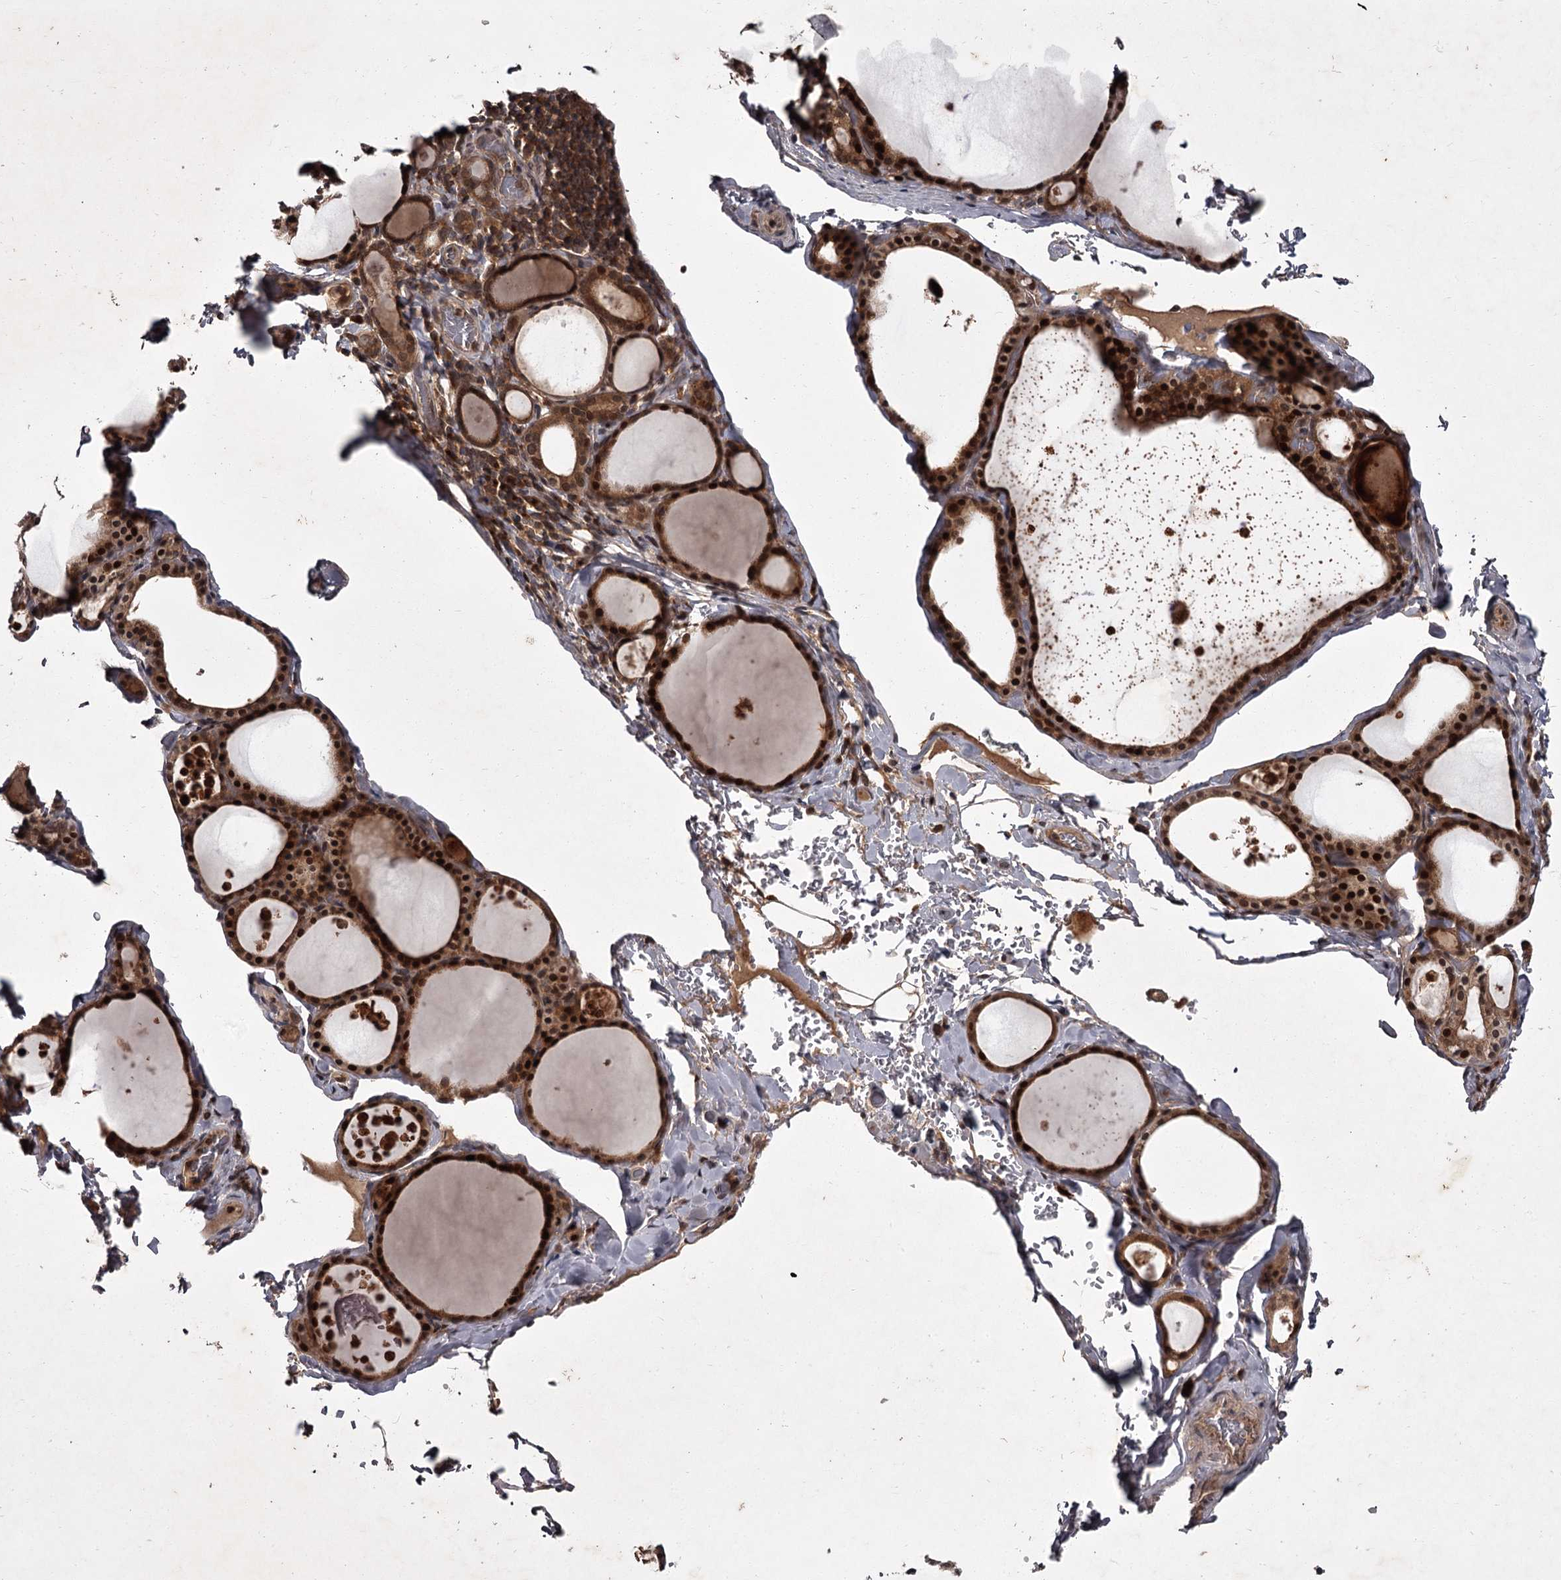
{"staining": {"intensity": "strong", "quantity": ">75%", "location": "cytoplasmic/membranous"}, "tissue": "thyroid gland", "cell_type": "Glandular cells", "image_type": "normal", "snomed": [{"axis": "morphology", "description": "Normal tissue, NOS"}, {"axis": "topography", "description": "Thyroid gland"}], "caption": "A photomicrograph of thyroid gland stained for a protein exhibits strong cytoplasmic/membranous brown staining in glandular cells.", "gene": "TBC1D23", "patient": {"sex": "male", "age": 56}}